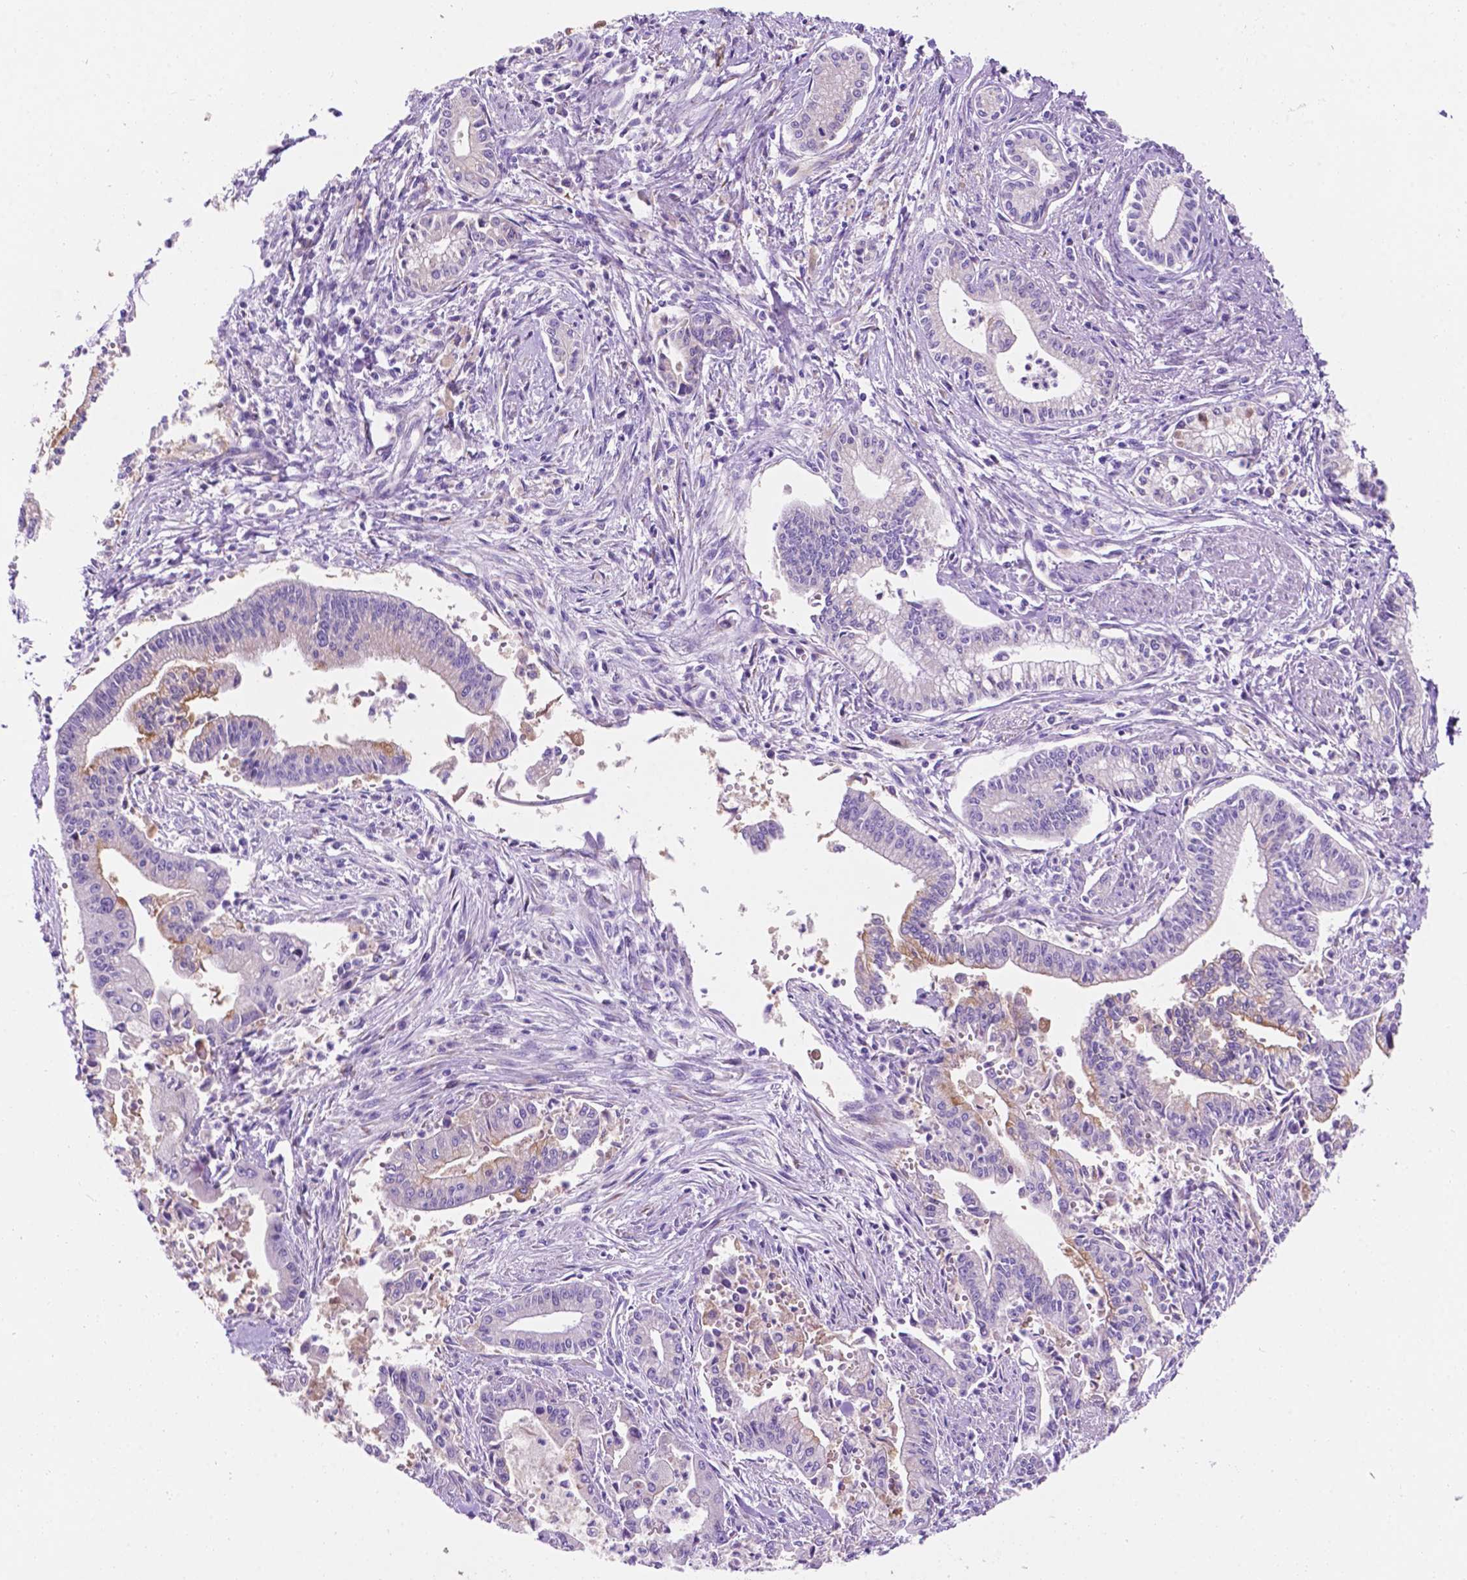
{"staining": {"intensity": "weak", "quantity": "<25%", "location": "cytoplasmic/membranous"}, "tissue": "pancreatic cancer", "cell_type": "Tumor cells", "image_type": "cancer", "snomed": [{"axis": "morphology", "description": "Adenocarcinoma, NOS"}, {"axis": "topography", "description": "Pancreas"}], "caption": "DAB immunohistochemical staining of pancreatic adenocarcinoma exhibits no significant expression in tumor cells.", "gene": "CEACAM7", "patient": {"sex": "female", "age": 65}}